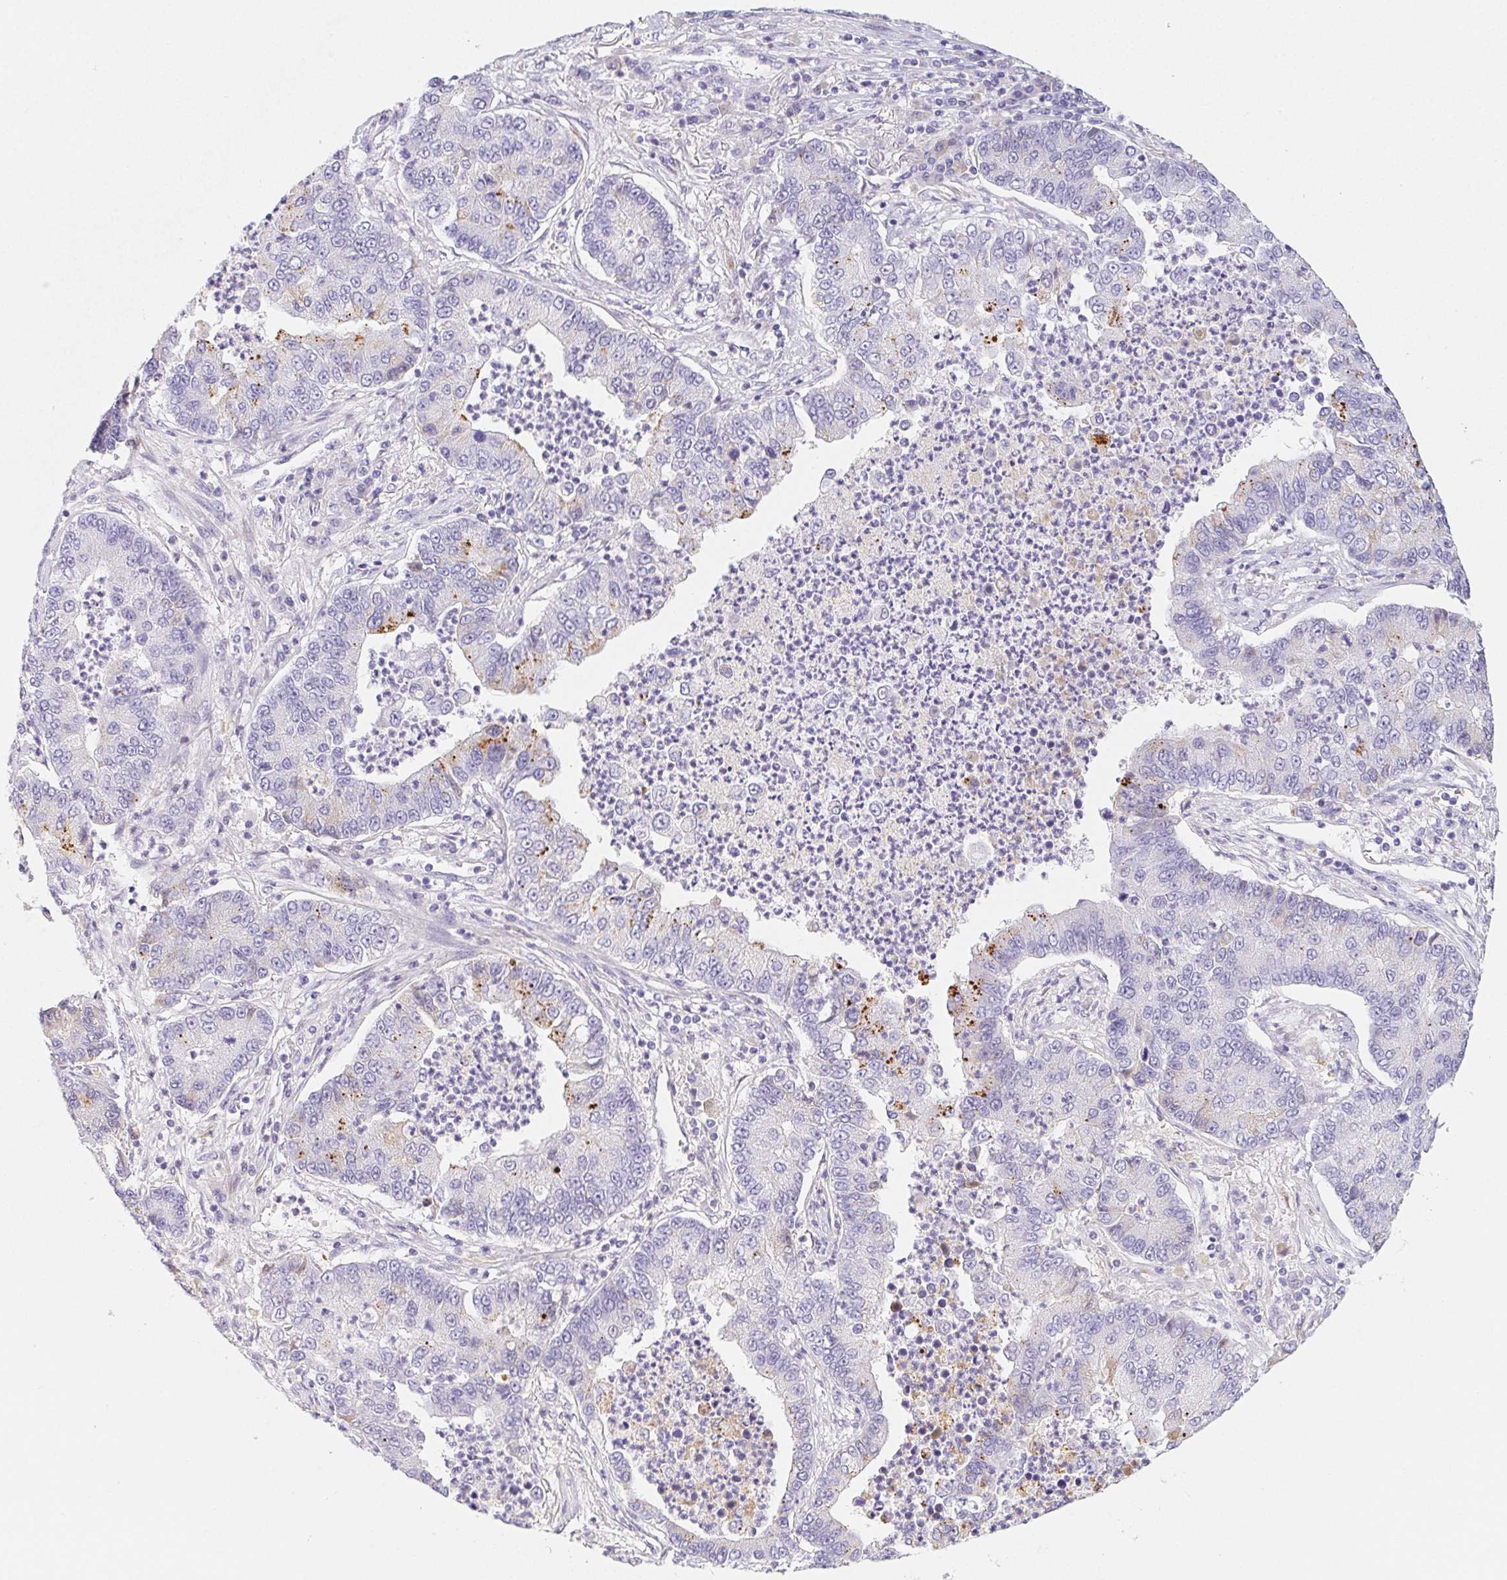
{"staining": {"intensity": "moderate", "quantity": "<25%", "location": "cytoplasmic/membranous"}, "tissue": "lung cancer", "cell_type": "Tumor cells", "image_type": "cancer", "snomed": [{"axis": "morphology", "description": "Adenocarcinoma, NOS"}, {"axis": "topography", "description": "Lung"}], "caption": "Tumor cells show low levels of moderate cytoplasmic/membranous expression in approximately <25% of cells in human lung cancer.", "gene": "ITIH2", "patient": {"sex": "female", "age": 57}}